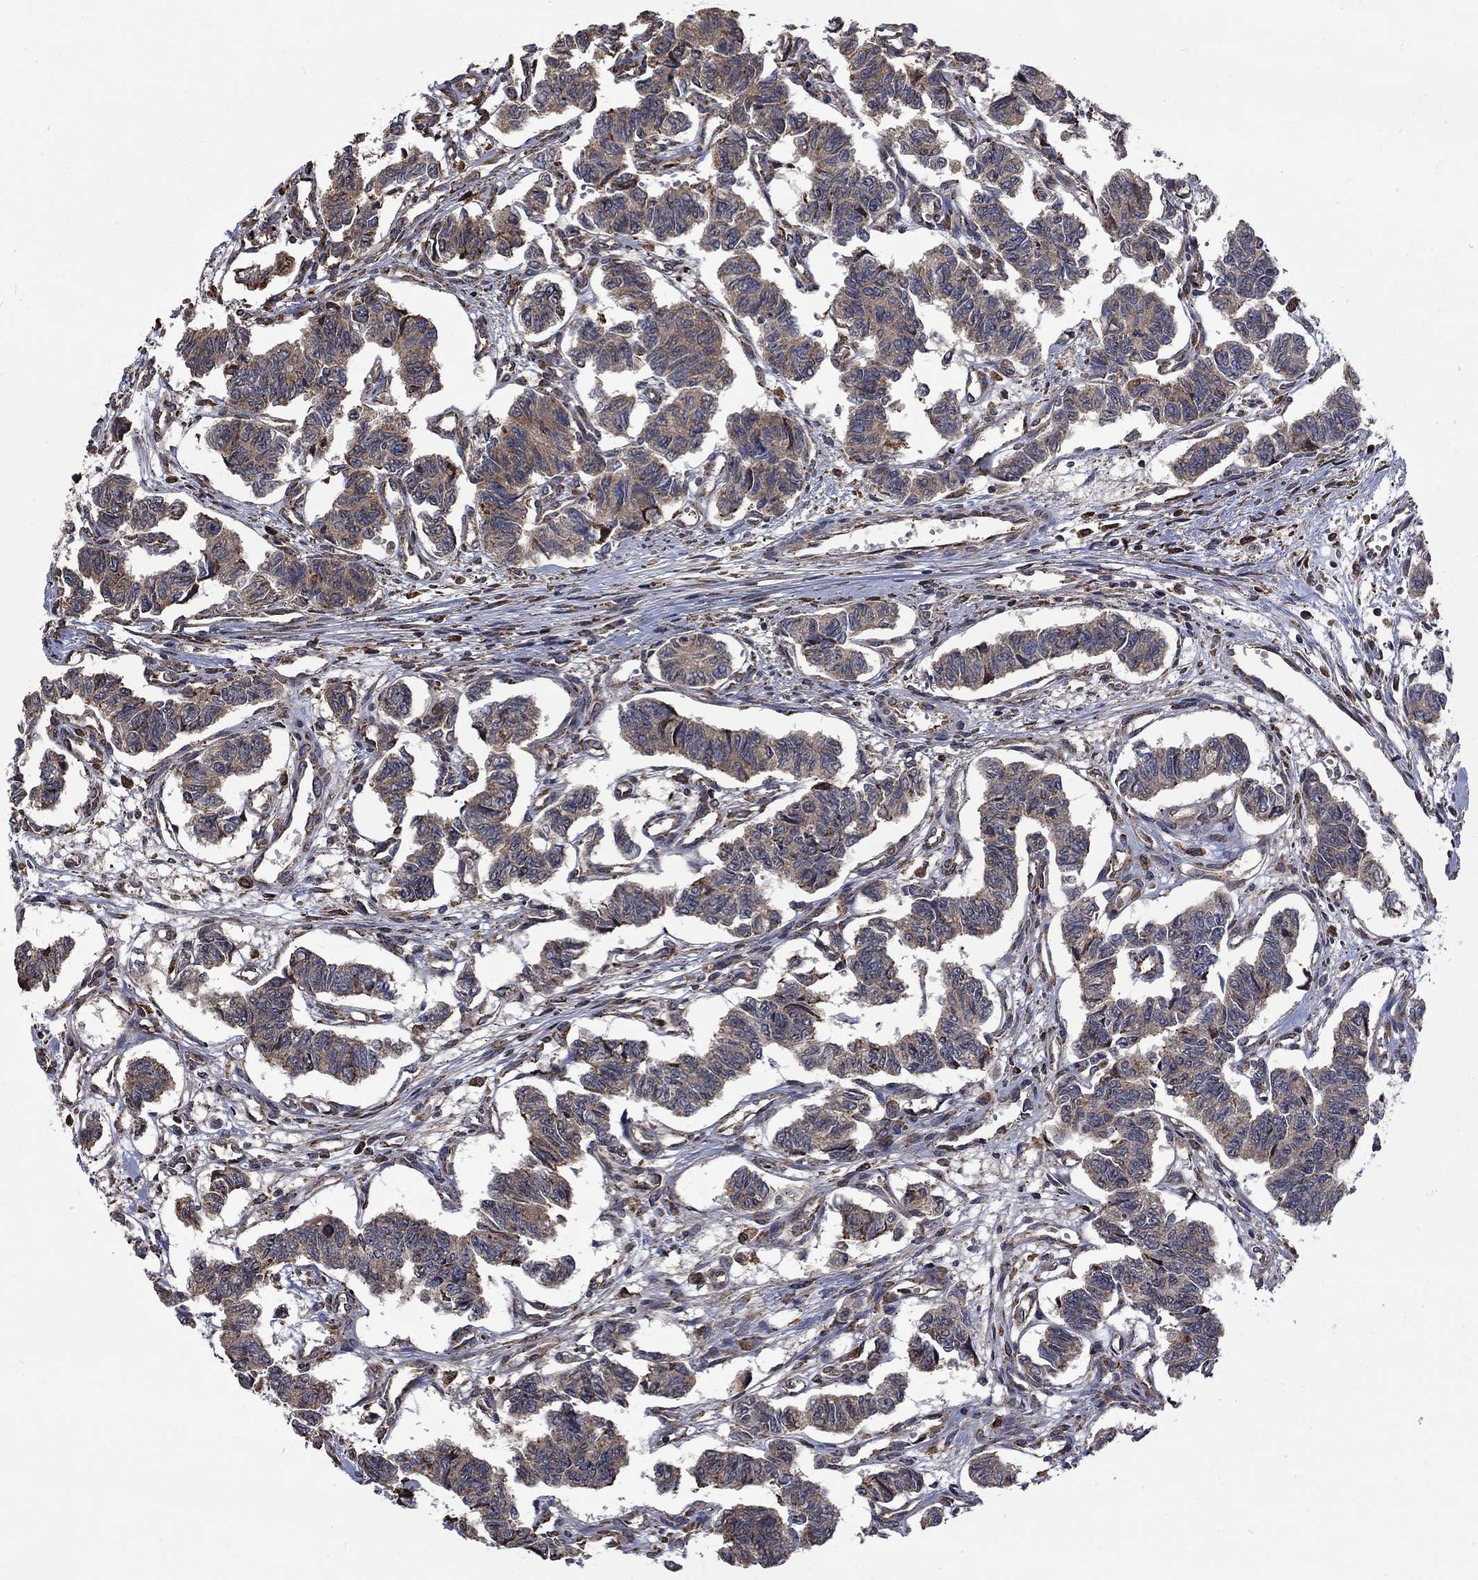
{"staining": {"intensity": "weak", "quantity": ">75%", "location": "cytoplasmic/membranous"}, "tissue": "carcinoid", "cell_type": "Tumor cells", "image_type": "cancer", "snomed": [{"axis": "morphology", "description": "Carcinoid, malignant, NOS"}, {"axis": "topography", "description": "Kidney"}], "caption": "A high-resolution micrograph shows immunohistochemistry staining of carcinoid, which shows weak cytoplasmic/membranous positivity in approximately >75% of tumor cells.", "gene": "ESRRA", "patient": {"sex": "female", "age": 41}}